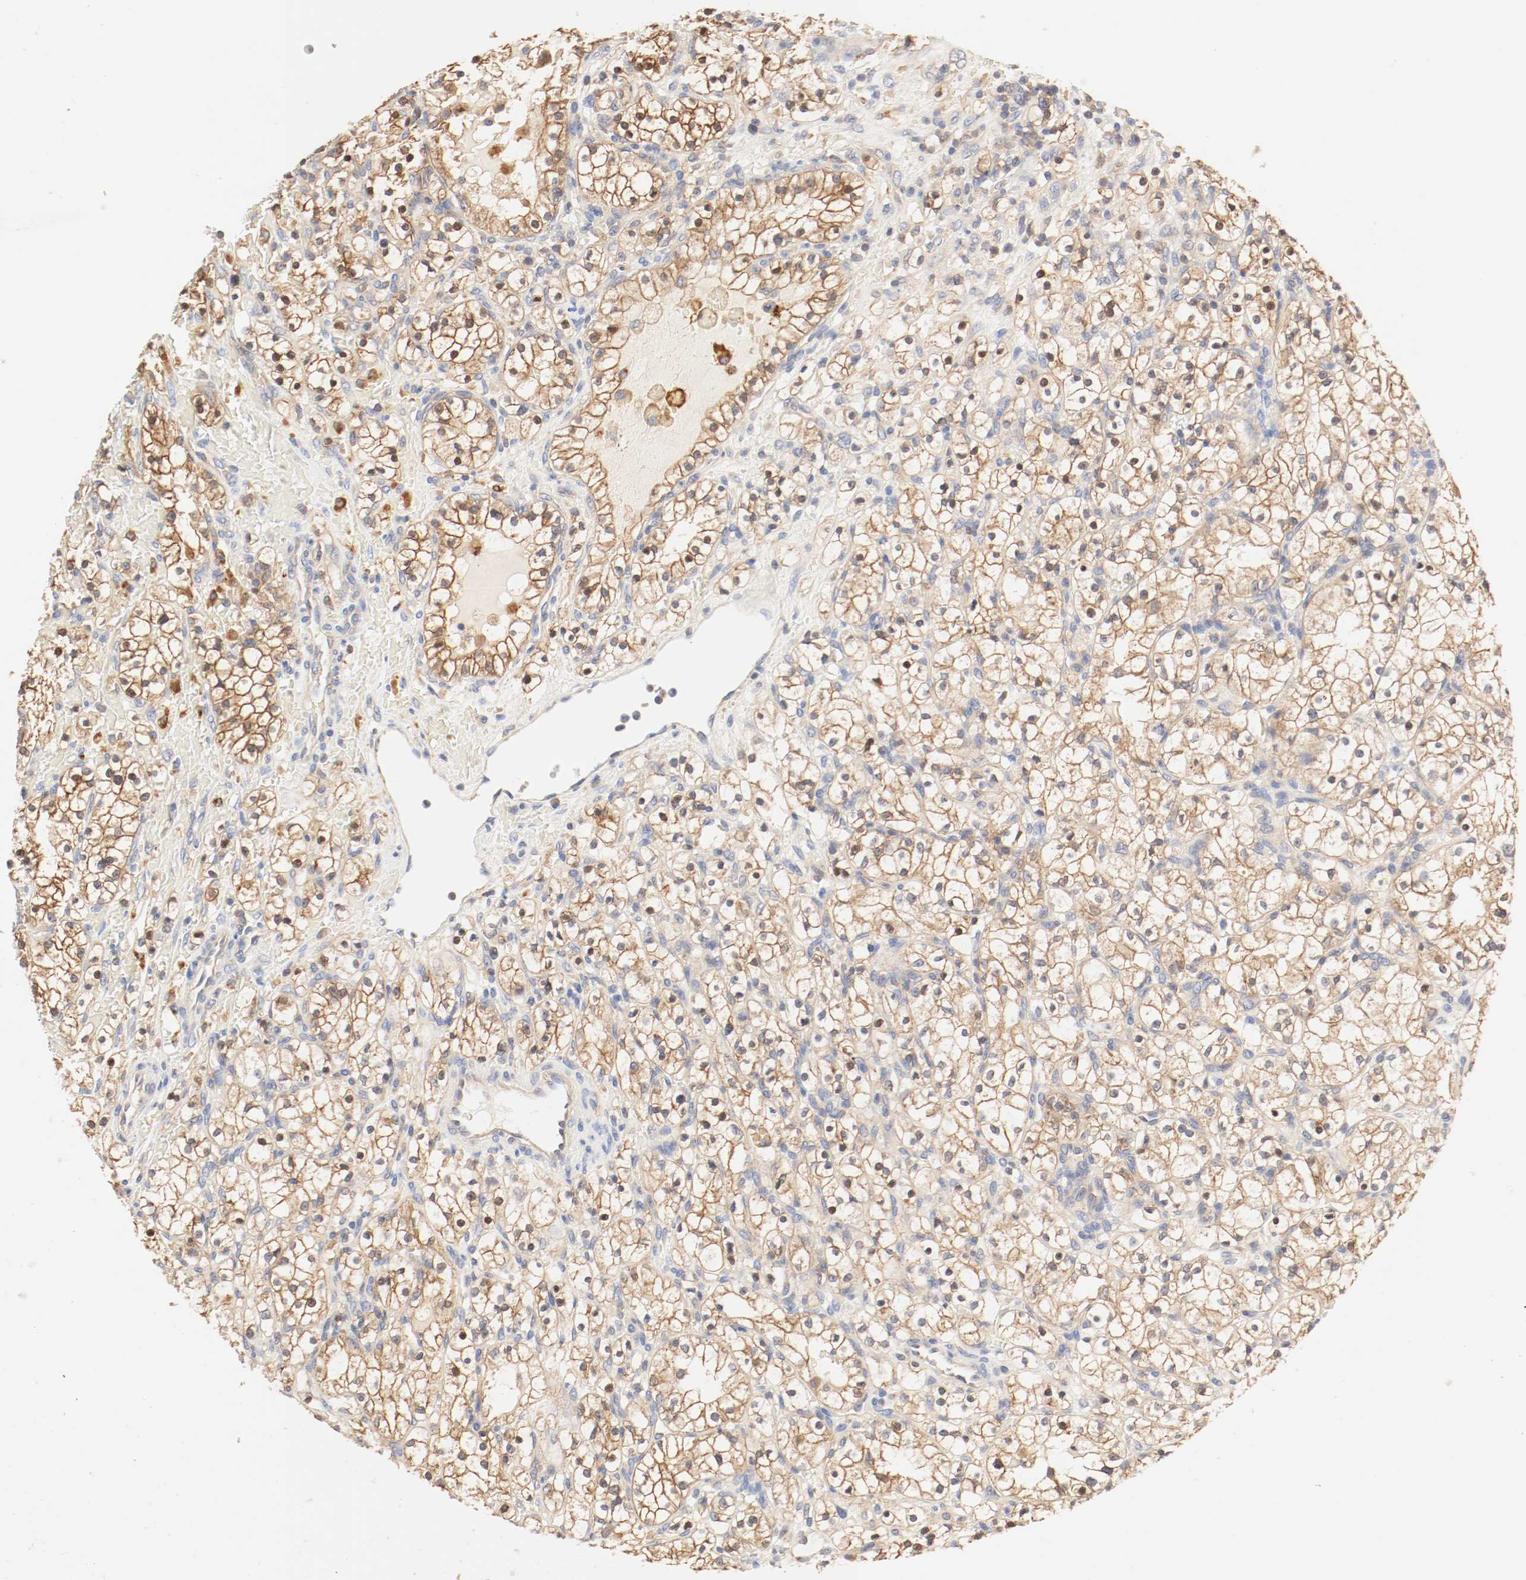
{"staining": {"intensity": "moderate", "quantity": ">75%", "location": "cytoplasmic/membranous,nuclear"}, "tissue": "renal cancer", "cell_type": "Tumor cells", "image_type": "cancer", "snomed": [{"axis": "morphology", "description": "Normal tissue, NOS"}, {"axis": "morphology", "description": "Adenocarcinoma, NOS"}, {"axis": "topography", "description": "Kidney"}], "caption": "Protein expression analysis of human renal adenocarcinoma reveals moderate cytoplasmic/membranous and nuclear positivity in approximately >75% of tumor cells.", "gene": "GIT1", "patient": {"sex": "female", "age": 55}}